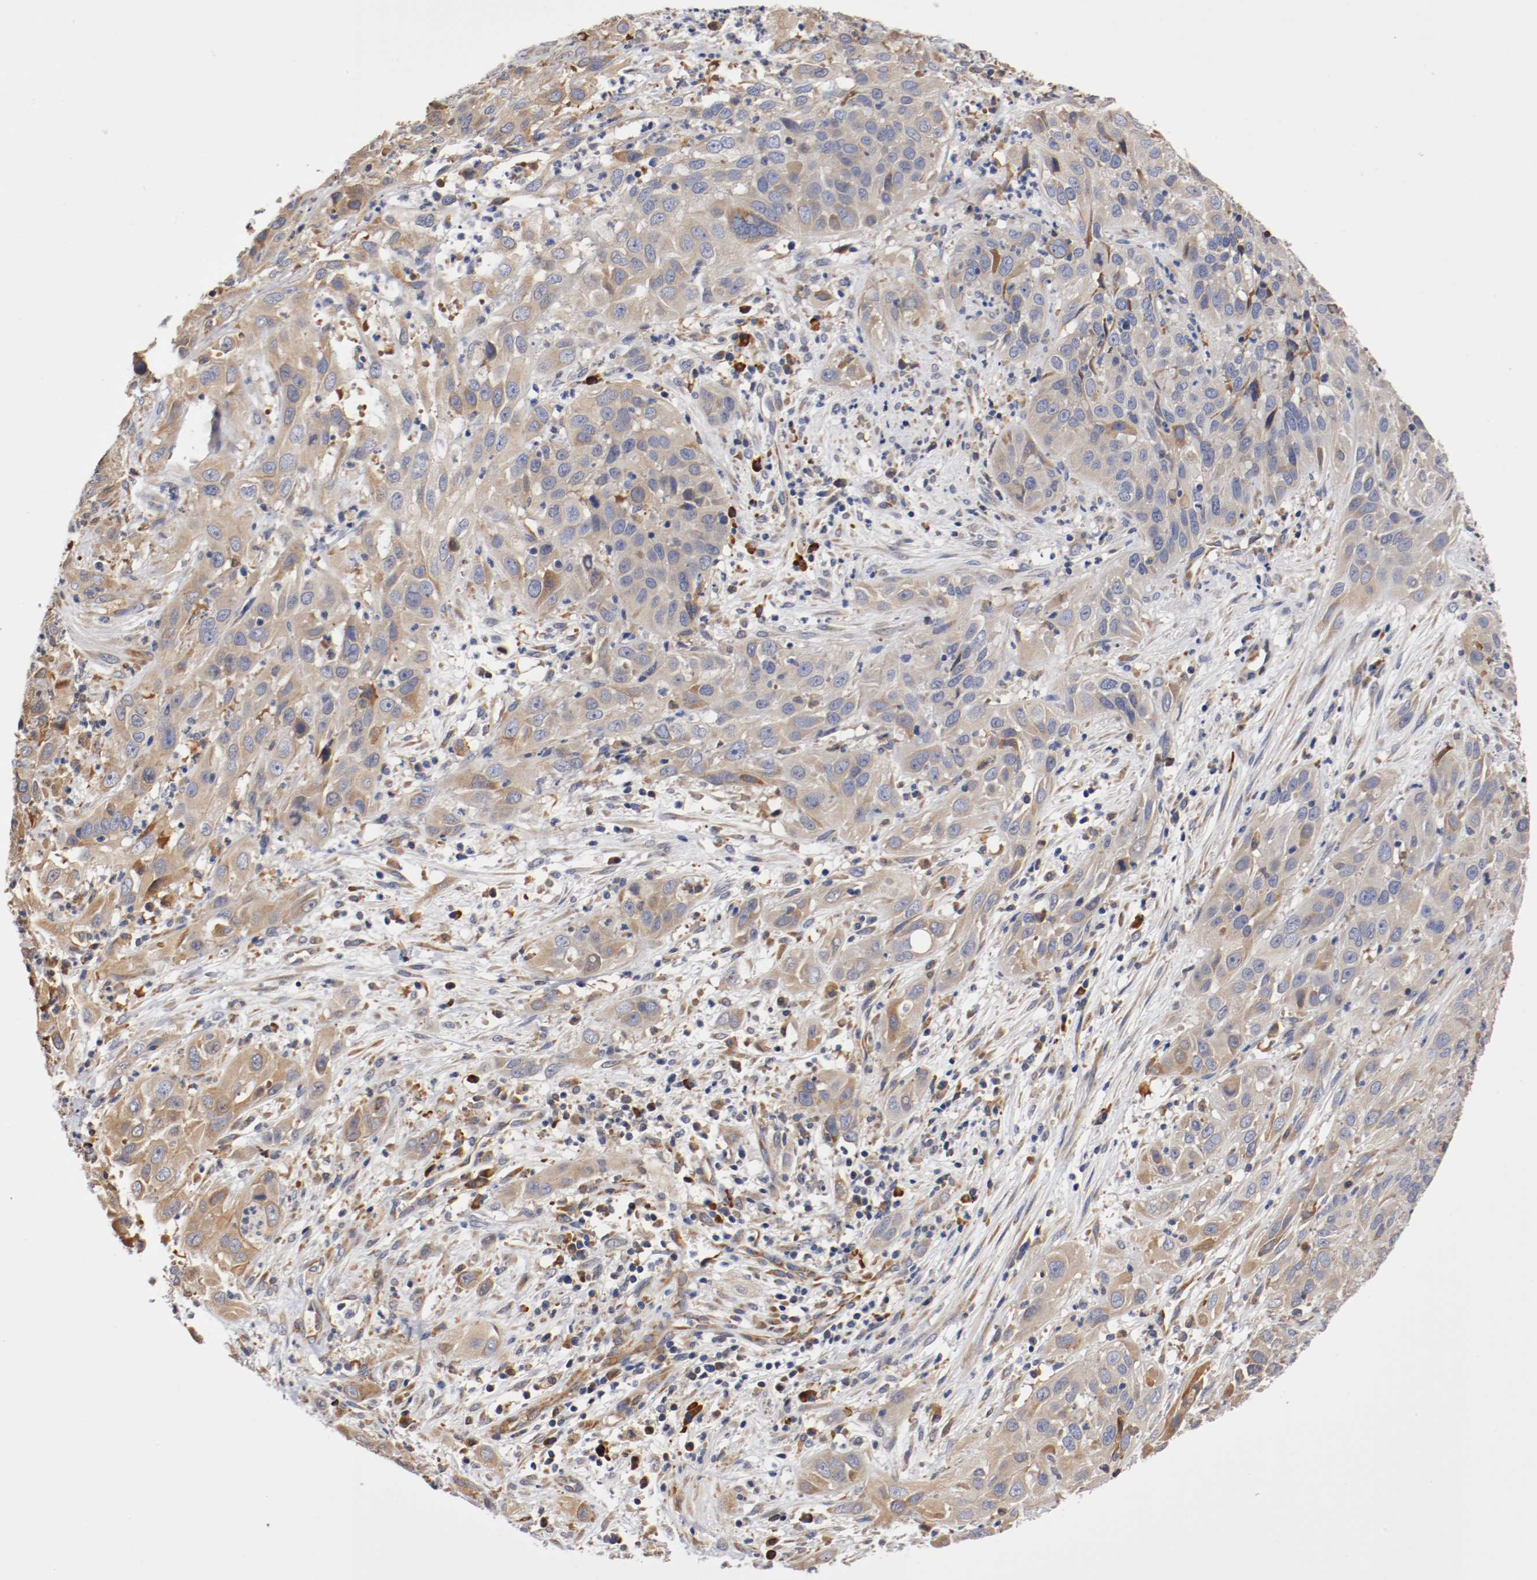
{"staining": {"intensity": "moderate", "quantity": ">75%", "location": "cytoplasmic/membranous"}, "tissue": "cervical cancer", "cell_type": "Tumor cells", "image_type": "cancer", "snomed": [{"axis": "morphology", "description": "Squamous cell carcinoma, NOS"}, {"axis": "topography", "description": "Cervix"}], "caption": "Cervical squamous cell carcinoma was stained to show a protein in brown. There is medium levels of moderate cytoplasmic/membranous expression in approximately >75% of tumor cells.", "gene": "TNFSF13", "patient": {"sex": "female", "age": 32}}